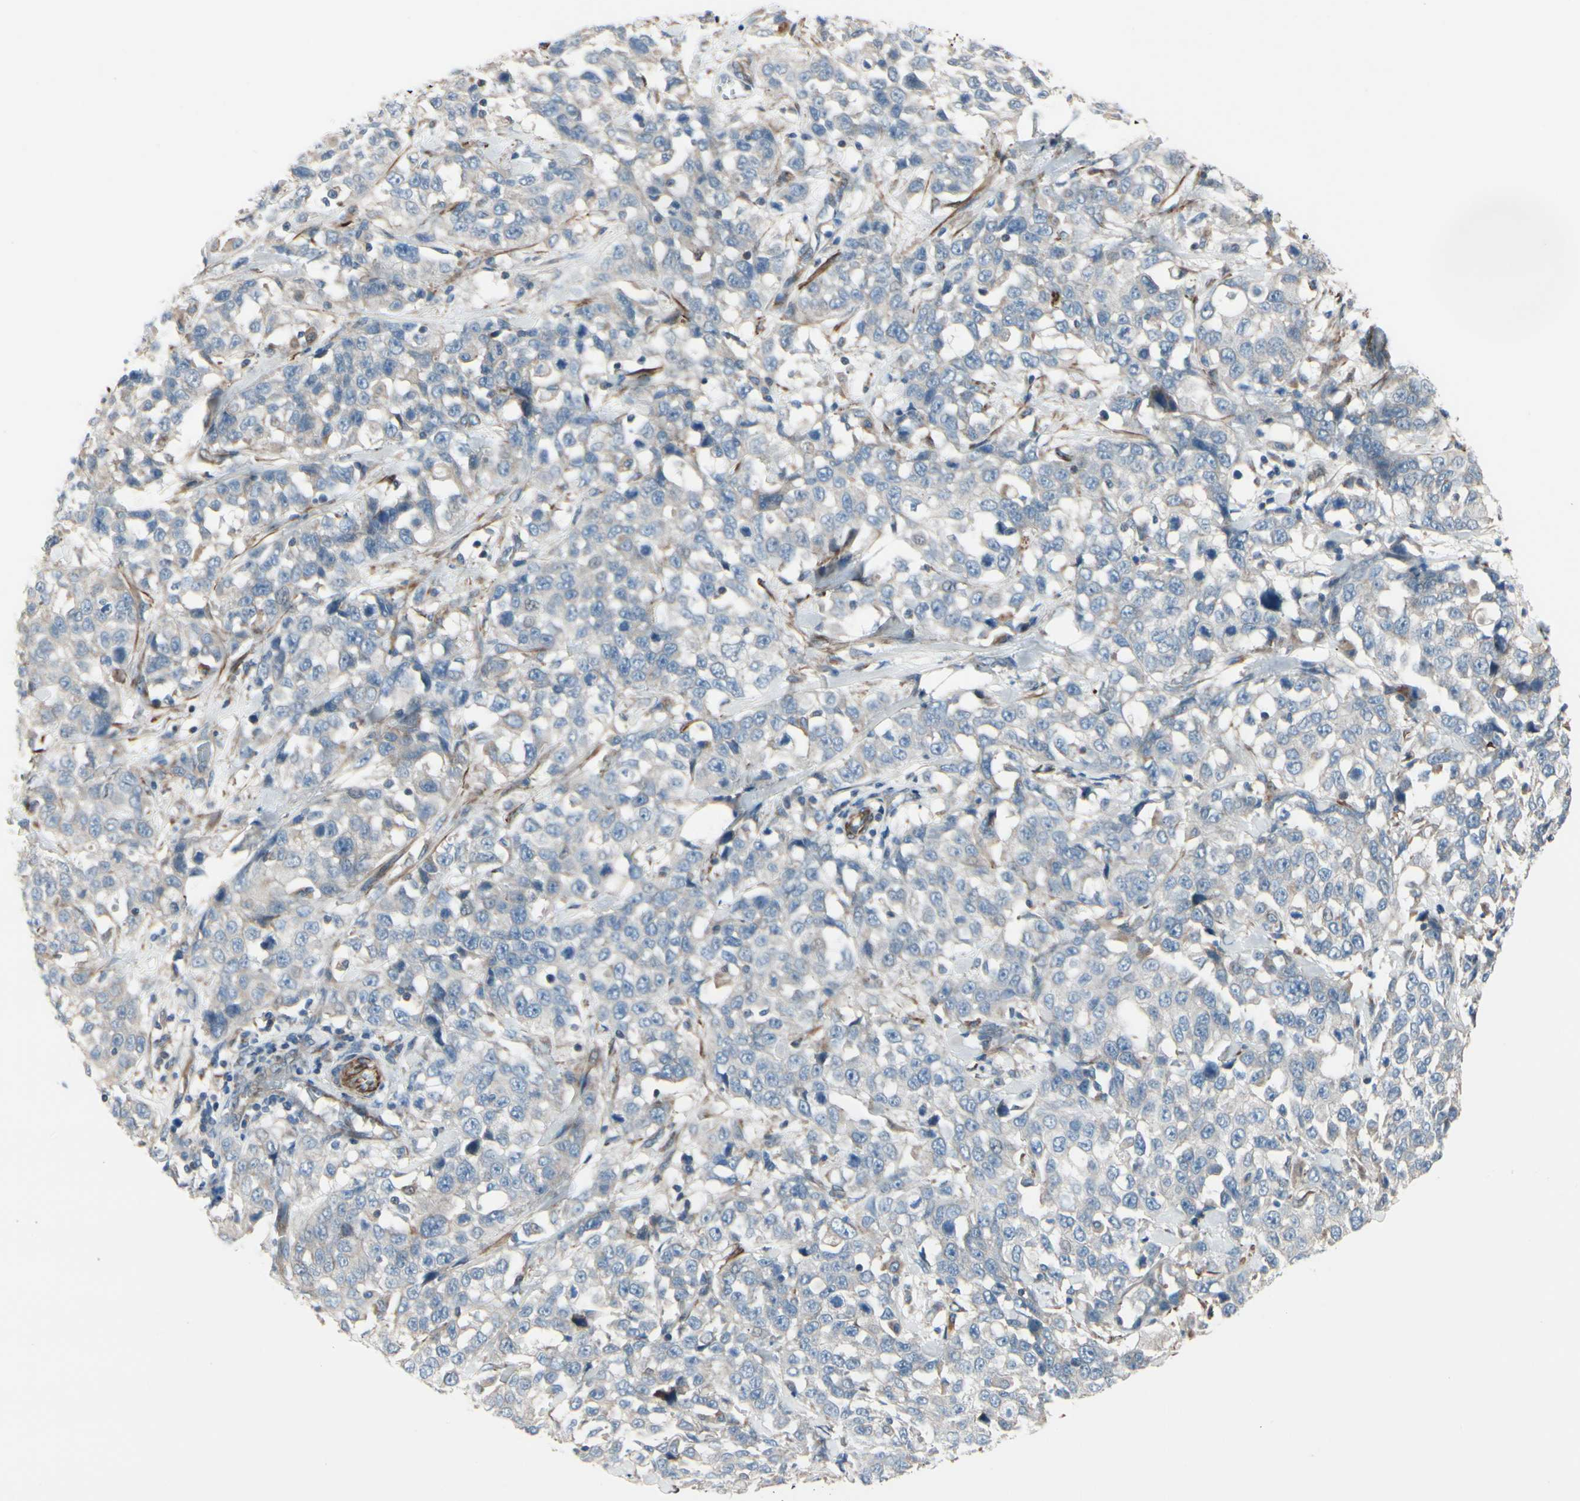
{"staining": {"intensity": "negative", "quantity": "none", "location": "none"}, "tissue": "stomach cancer", "cell_type": "Tumor cells", "image_type": "cancer", "snomed": [{"axis": "morphology", "description": "Normal tissue, NOS"}, {"axis": "morphology", "description": "Adenocarcinoma, NOS"}, {"axis": "topography", "description": "Stomach"}], "caption": "A high-resolution photomicrograph shows immunohistochemistry staining of stomach cancer, which shows no significant staining in tumor cells.", "gene": "TPM1", "patient": {"sex": "male", "age": 48}}